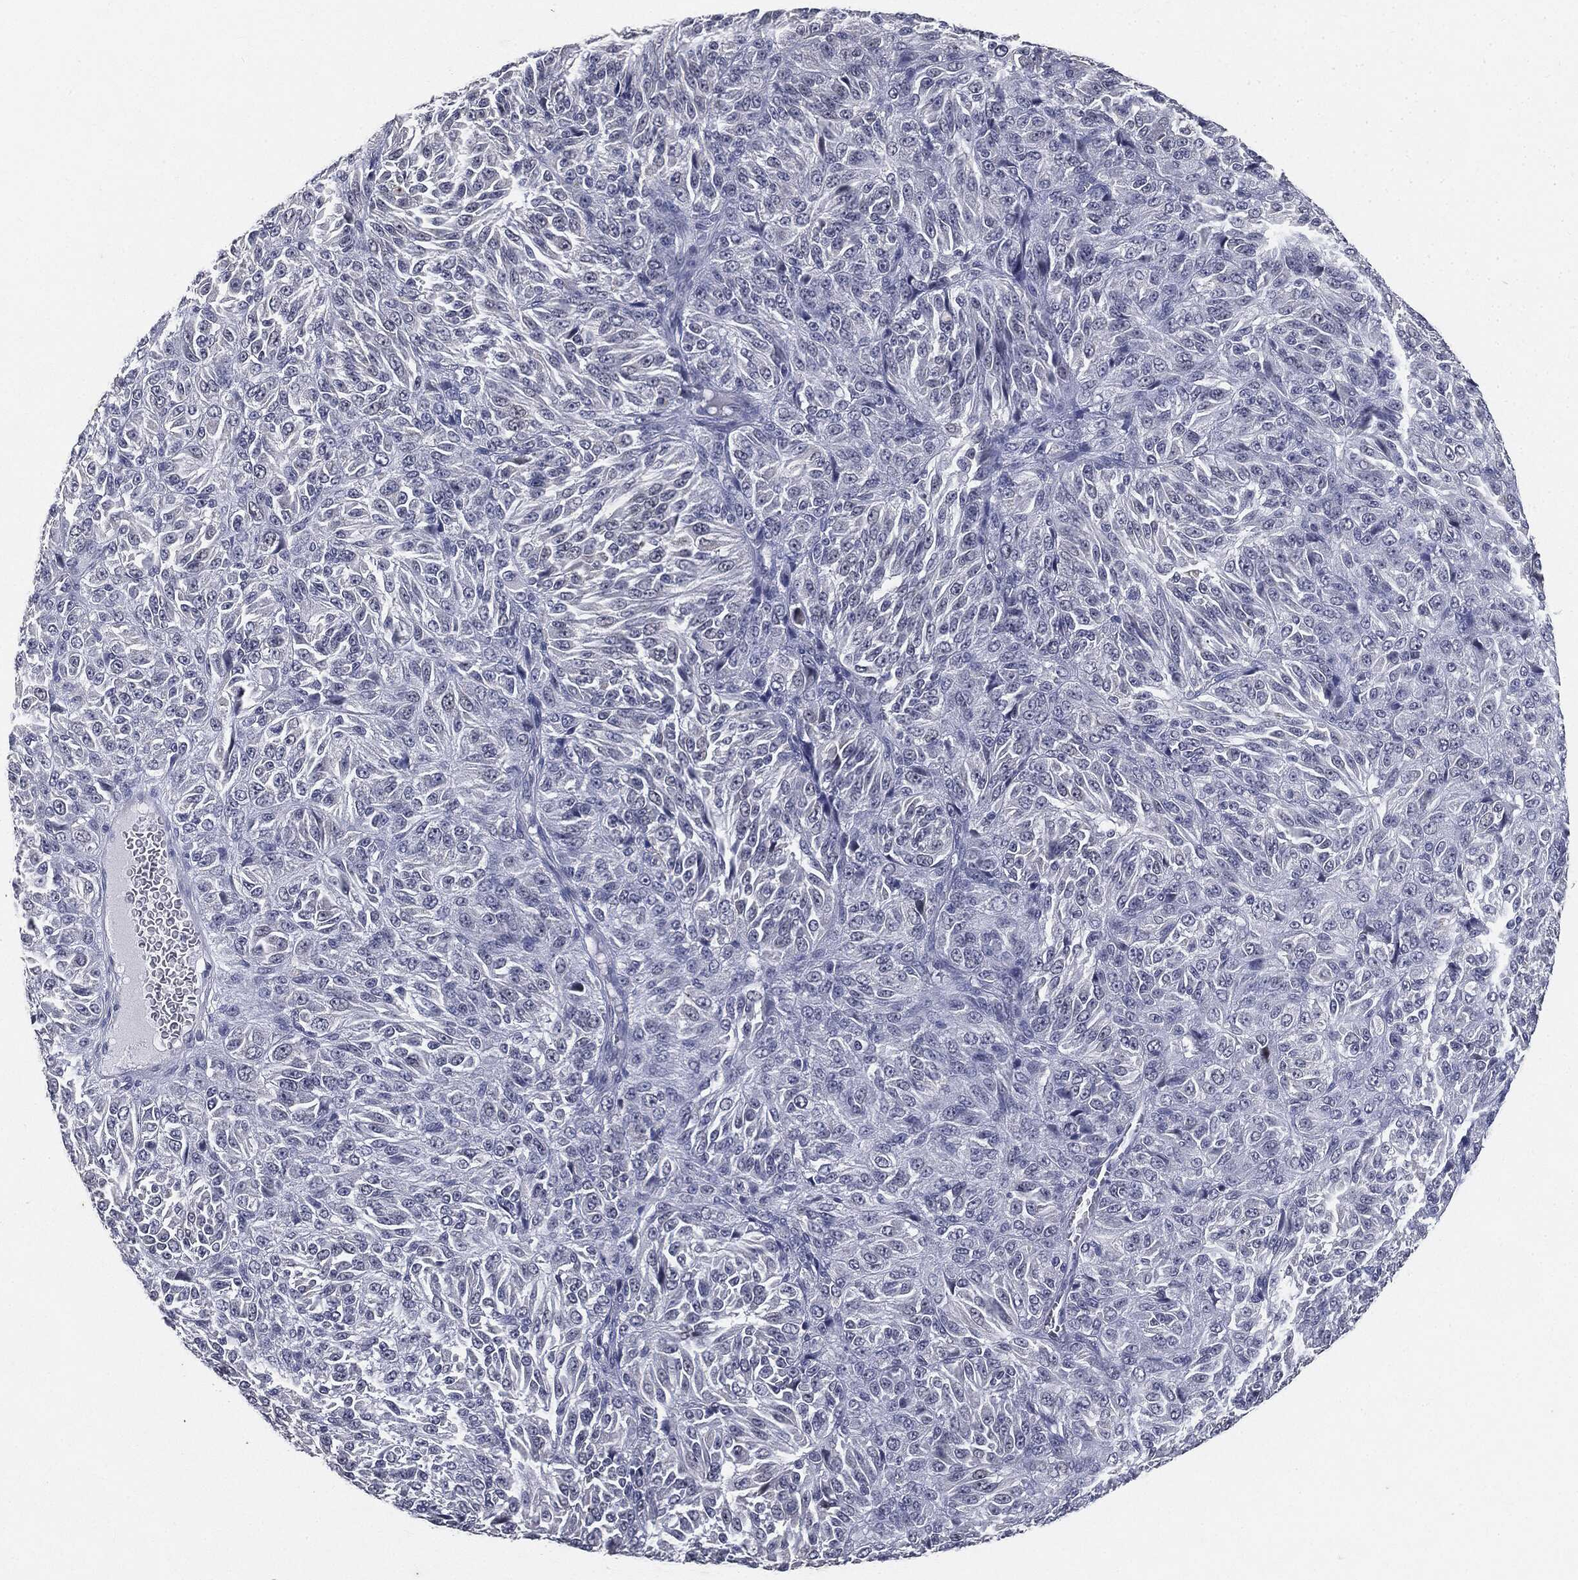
{"staining": {"intensity": "negative", "quantity": "none", "location": "none"}, "tissue": "melanoma", "cell_type": "Tumor cells", "image_type": "cancer", "snomed": [{"axis": "morphology", "description": "Malignant melanoma, Metastatic site"}, {"axis": "topography", "description": "Brain"}], "caption": "Immunohistochemistry (IHC) of human melanoma demonstrates no staining in tumor cells.", "gene": "SLC2A2", "patient": {"sex": "female", "age": 56}}